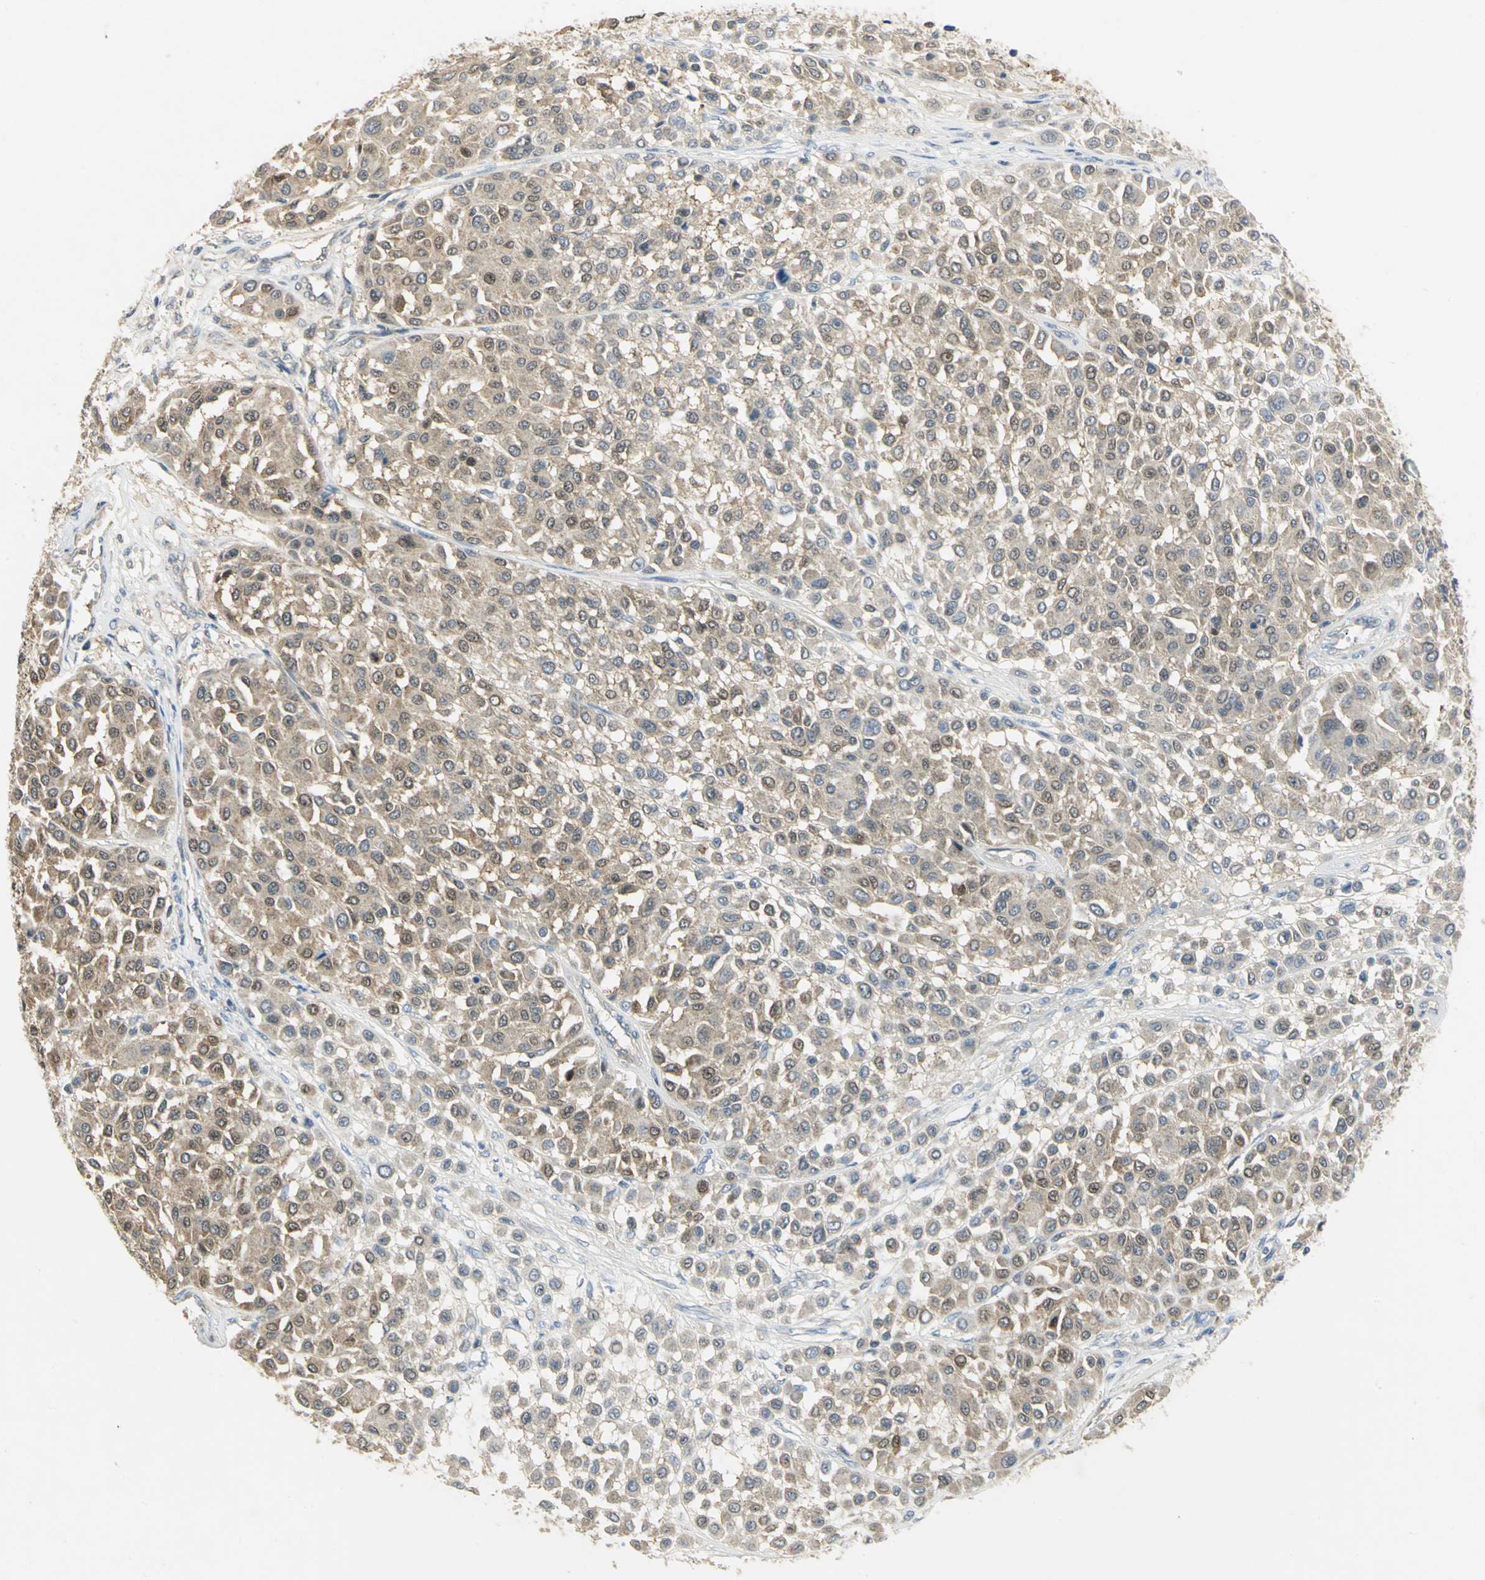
{"staining": {"intensity": "weak", "quantity": ">75%", "location": "cytoplasmic/membranous,nuclear"}, "tissue": "melanoma", "cell_type": "Tumor cells", "image_type": "cancer", "snomed": [{"axis": "morphology", "description": "Malignant melanoma, Metastatic site"}, {"axis": "topography", "description": "Soft tissue"}], "caption": "Immunohistochemistry staining of malignant melanoma (metastatic site), which demonstrates low levels of weak cytoplasmic/membranous and nuclear positivity in about >75% of tumor cells indicating weak cytoplasmic/membranous and nuclear protein positivity. The staining was performed using DAB (3,3'-diaminobenzidine) (brown) for protein detection and nuclei were counterstained in hematoxylin (blue).", "gene": "PPIA", "patient": {"sex": "male", "age": 41}}